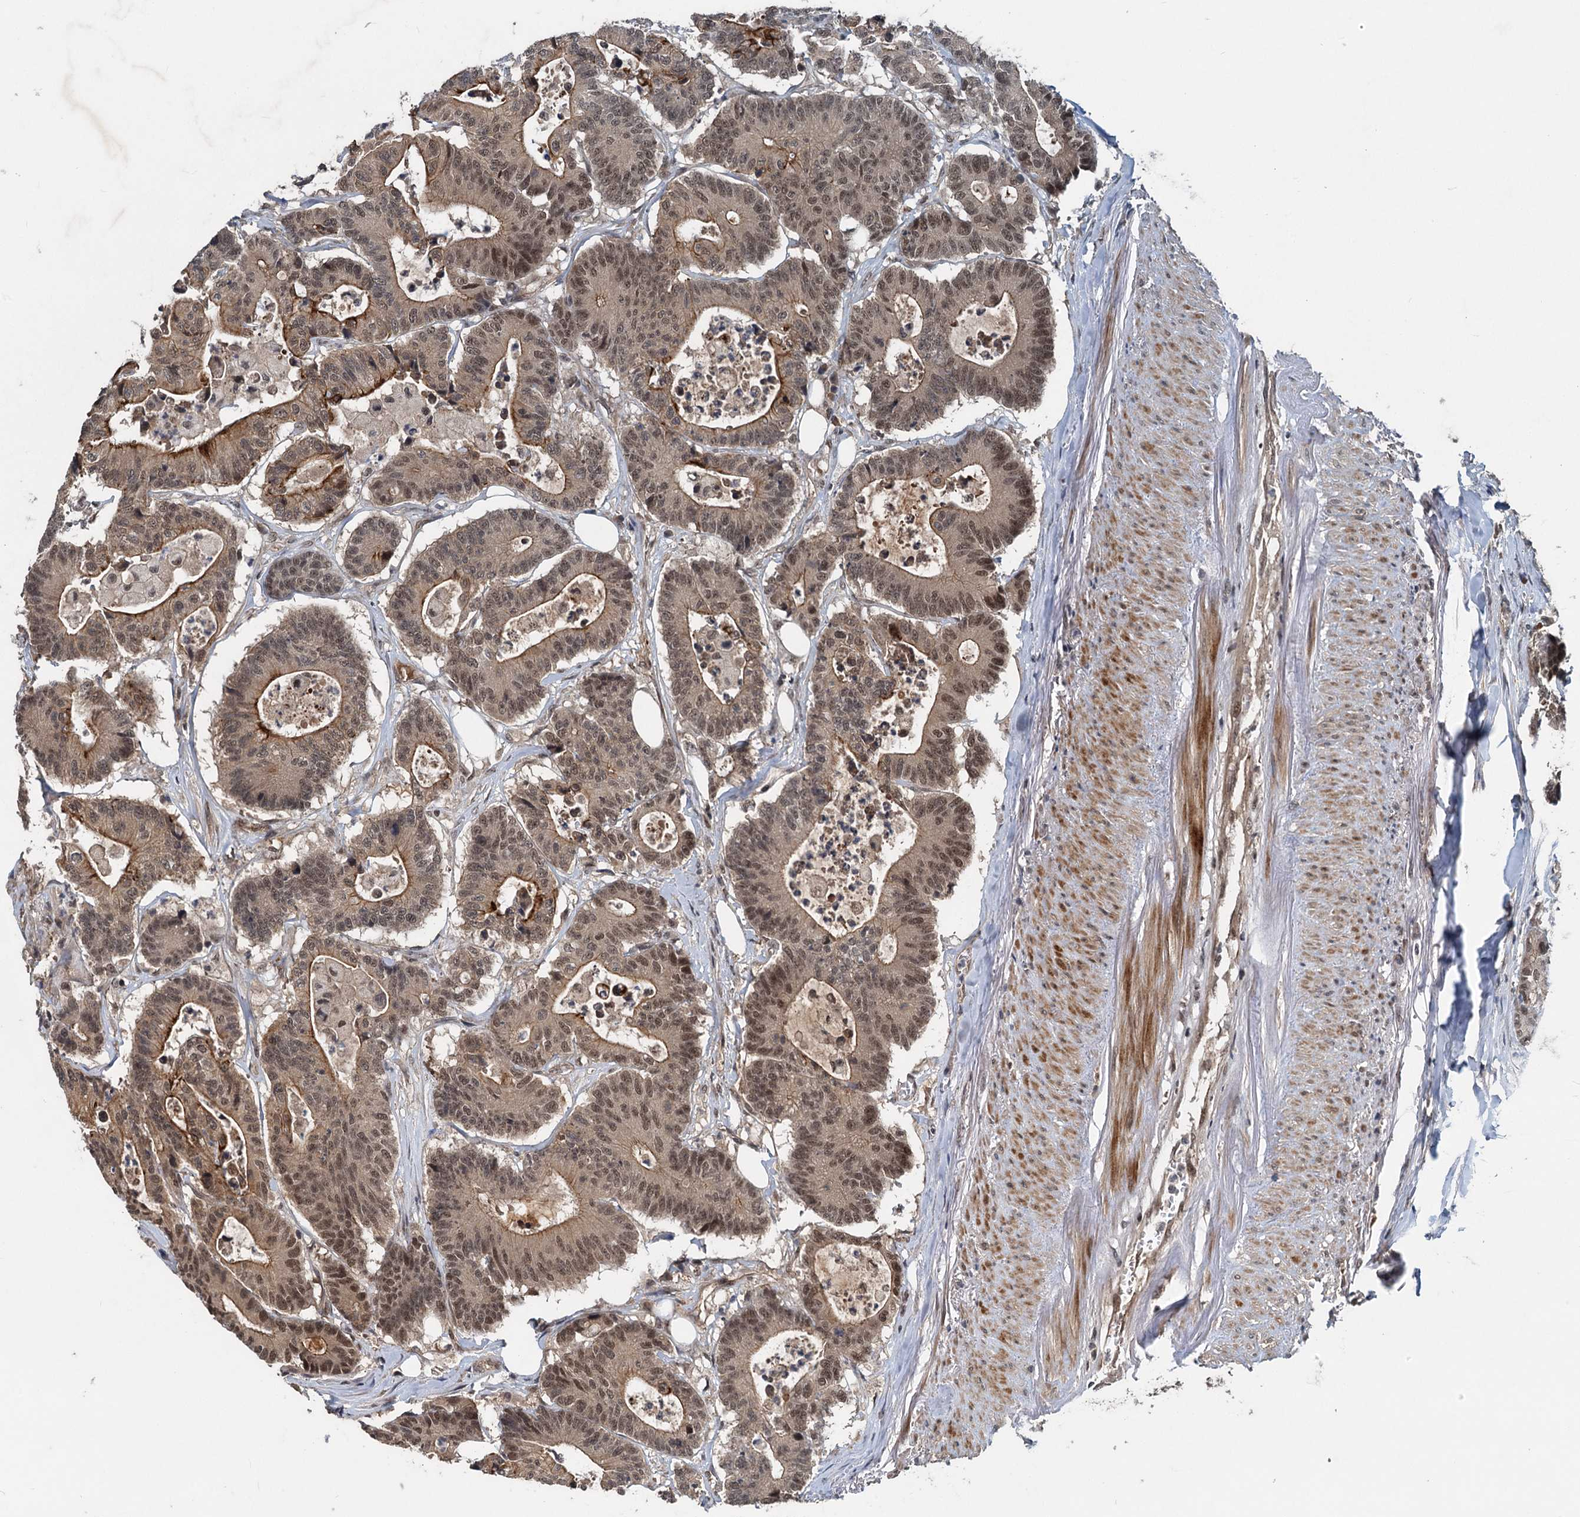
{"staining": {"intensity": "moderate", "quantity": ">75%", "location": "cytoplasmic/membranous,nuclear"}, "tissue": "colorectal cancer", "cell_type": "Tumor cells", "image_type": "cancer", "snomed": [{"axis": "morphology", "description": "Adenocarcinoma, NOS"}, {"axis": "topography", "description": "Colon"}], "caption": "Protein staining reveals moderate cytoplasmic/membranous and nuclear positivity in approximately >75% of tumor cells in colorectal cancer (adenocarcinoma).", "gene": "RITA1", "patient": {"sex": "female", "age": 84}}